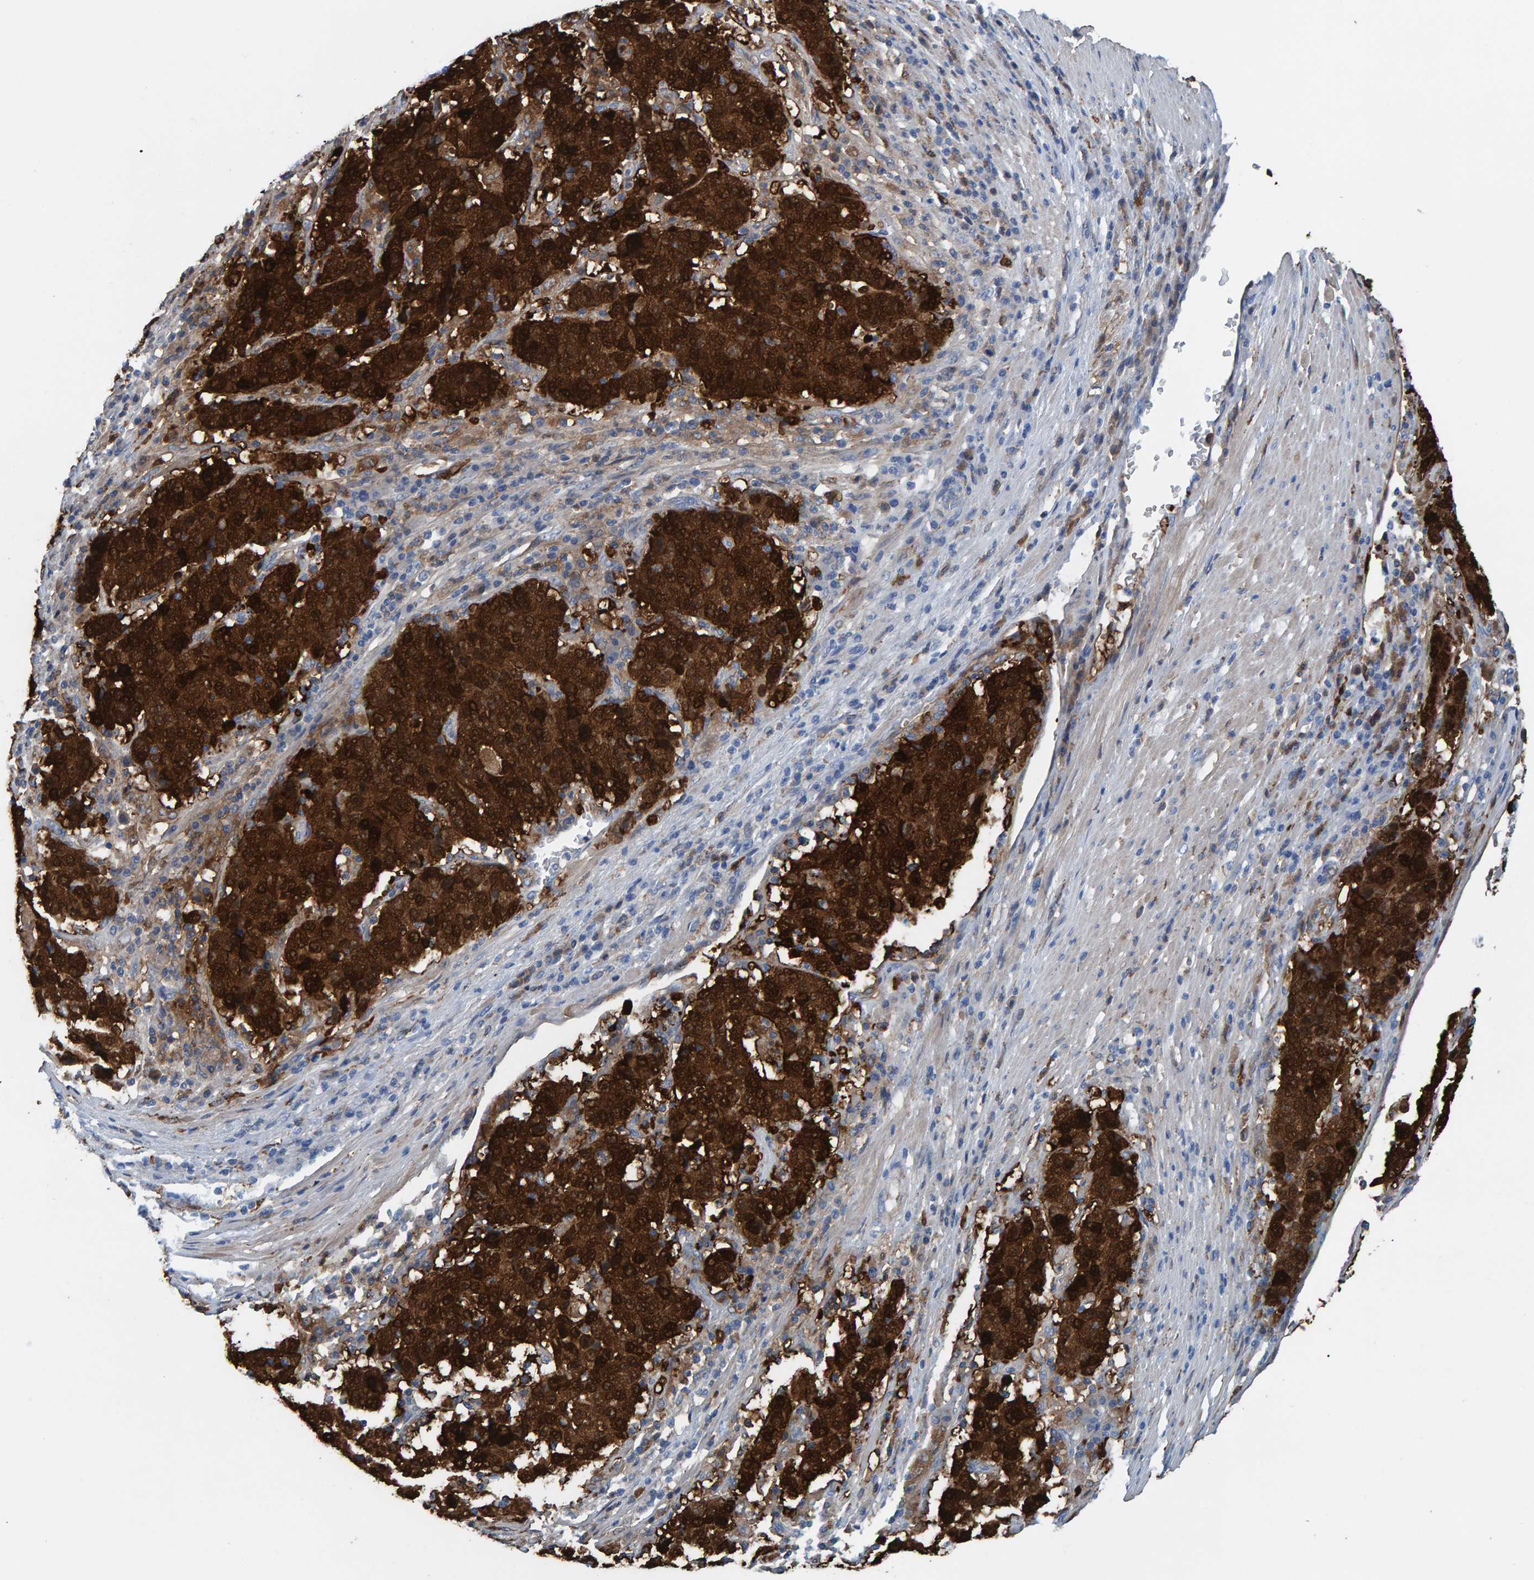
{"staining": {"intensity": "strong", "quantity": ">75%", "location": "cytoplasmic/membranous,nuclear"}, "tissue": "stomach cancer", "cell_type": "Tumor cells", "image_type": "cancer", "snomed": [{"axis": "morphology", "description": "Adenocarcinoma, NOS"}, {"axis": "topography", "description": "Stomach"}], "caption": "High-magnification brightfield microscopy of stomach adenocarcinoma stained with DAB (3,3'-diaminobenzidine) (brown) and counterstained with hematoxylin (blue). tumor cells exhibit strong cytoplasmic/membranous and nuclear positivity is present in about>75% of cells. (DAB (3,3'-diaminobenzidine) IHC, brown staining for protein, blue staining for nuclei).", "gene": "IDO1", "patient": {"sex": "male", "age": 59}}